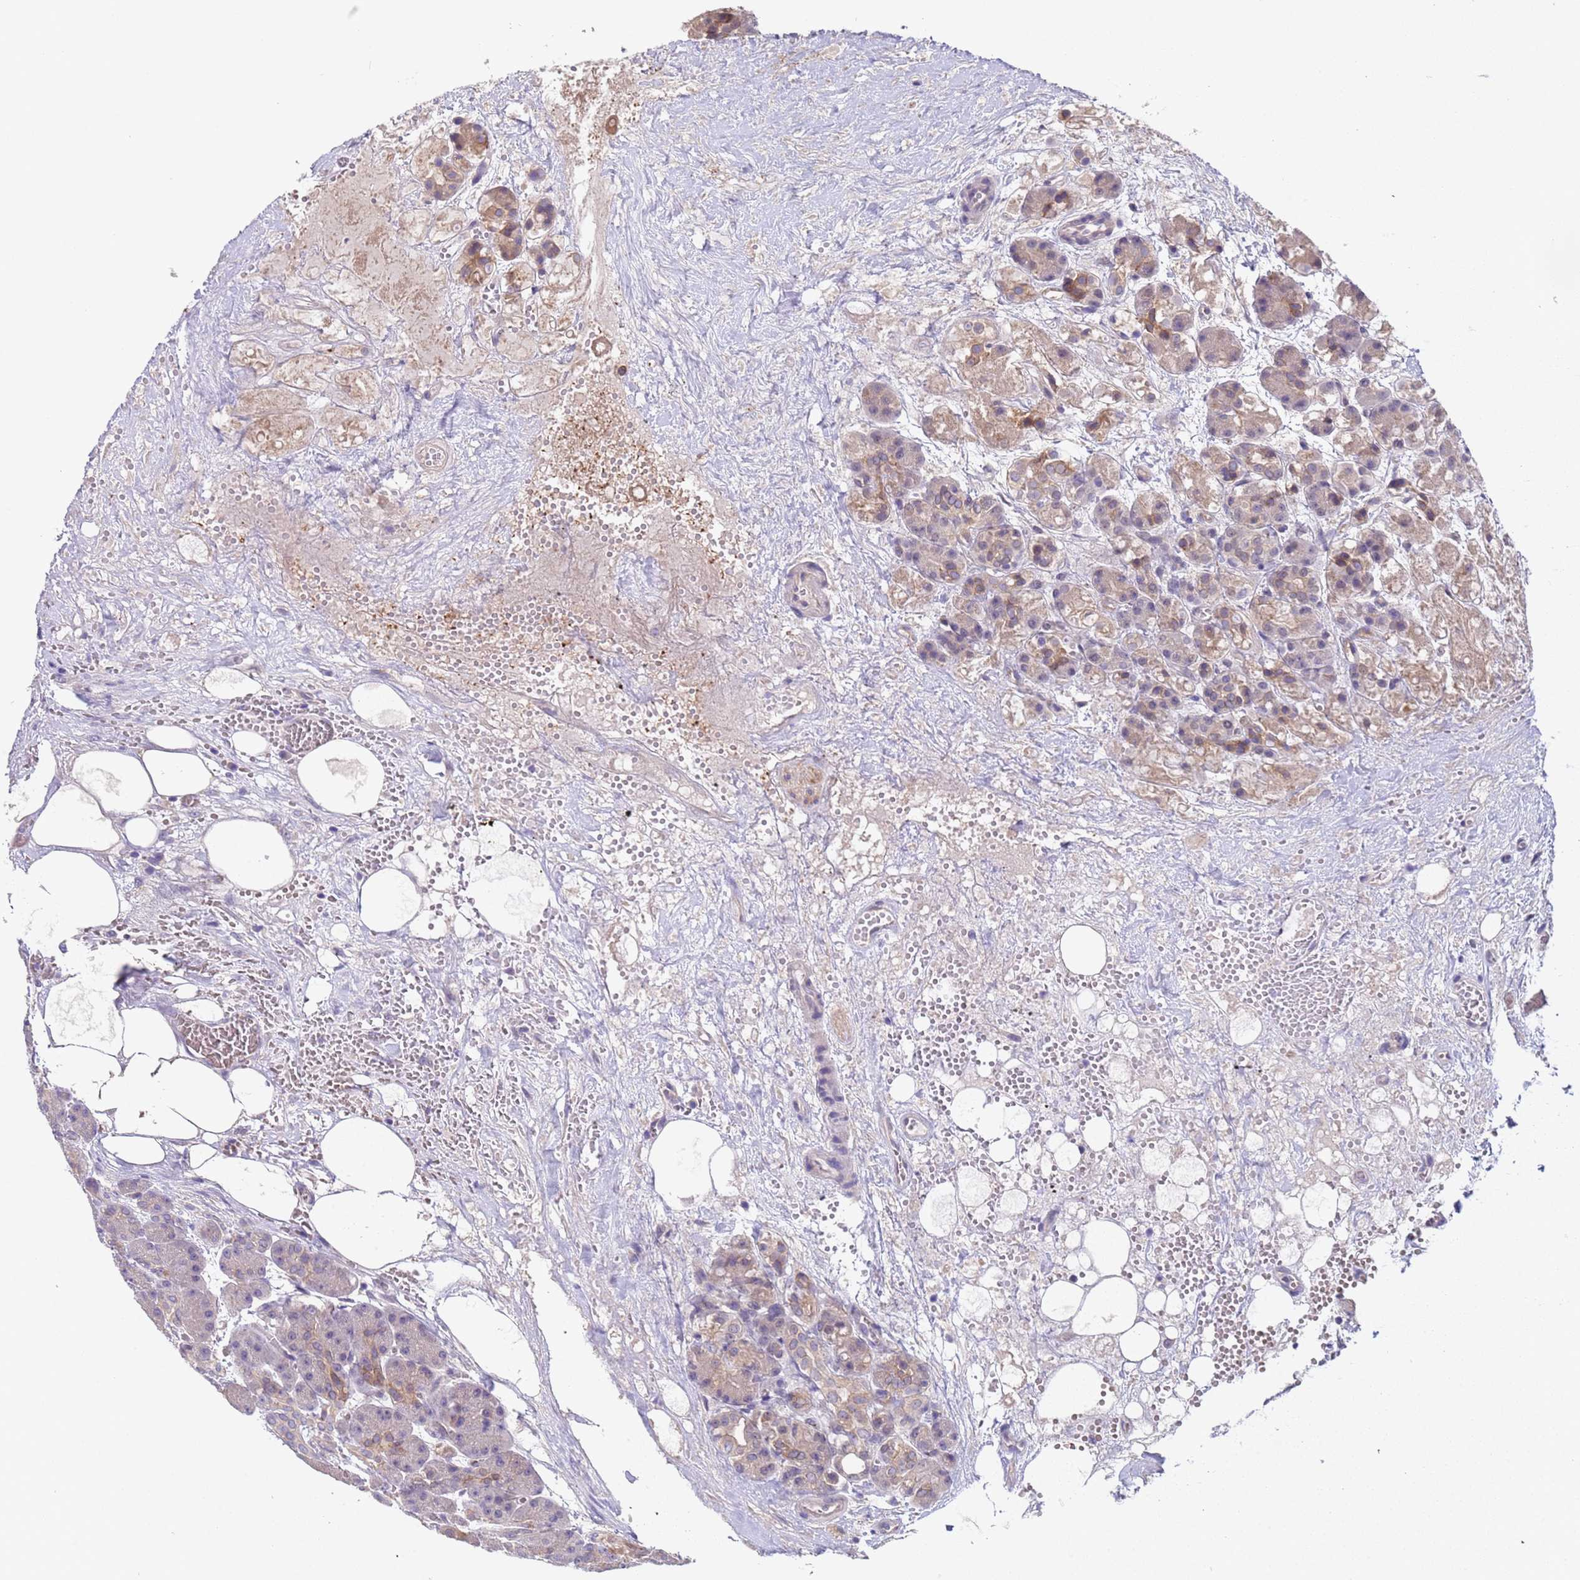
{"staining": {"intensity": "moderate", "quantity": "<25%", "location": "cytoplasmic/membranous"}, "tissue": "pancreas", "cell_type": "Exocrine glandular cells", "image_type": "normal", "snomed": [{"axis": "morphology", "description": "Normal tissue, NOS"}, {"axis": "topography", "description": "Pancreas"}], "caption": "Moderate cytoplasmic/membranous protein expression is appreciated in approximately <25% of exocrine glandular cells in pancreas. The staining was performed using DAB (3,3'-diaminobenzidine) to visualize the protein expression in brown, while the nuclei were stained in blue with hematoxylin (Magnification: 20x).", "gene": "TRMT10A", "patient": {"sex": "male", "age": 63}}